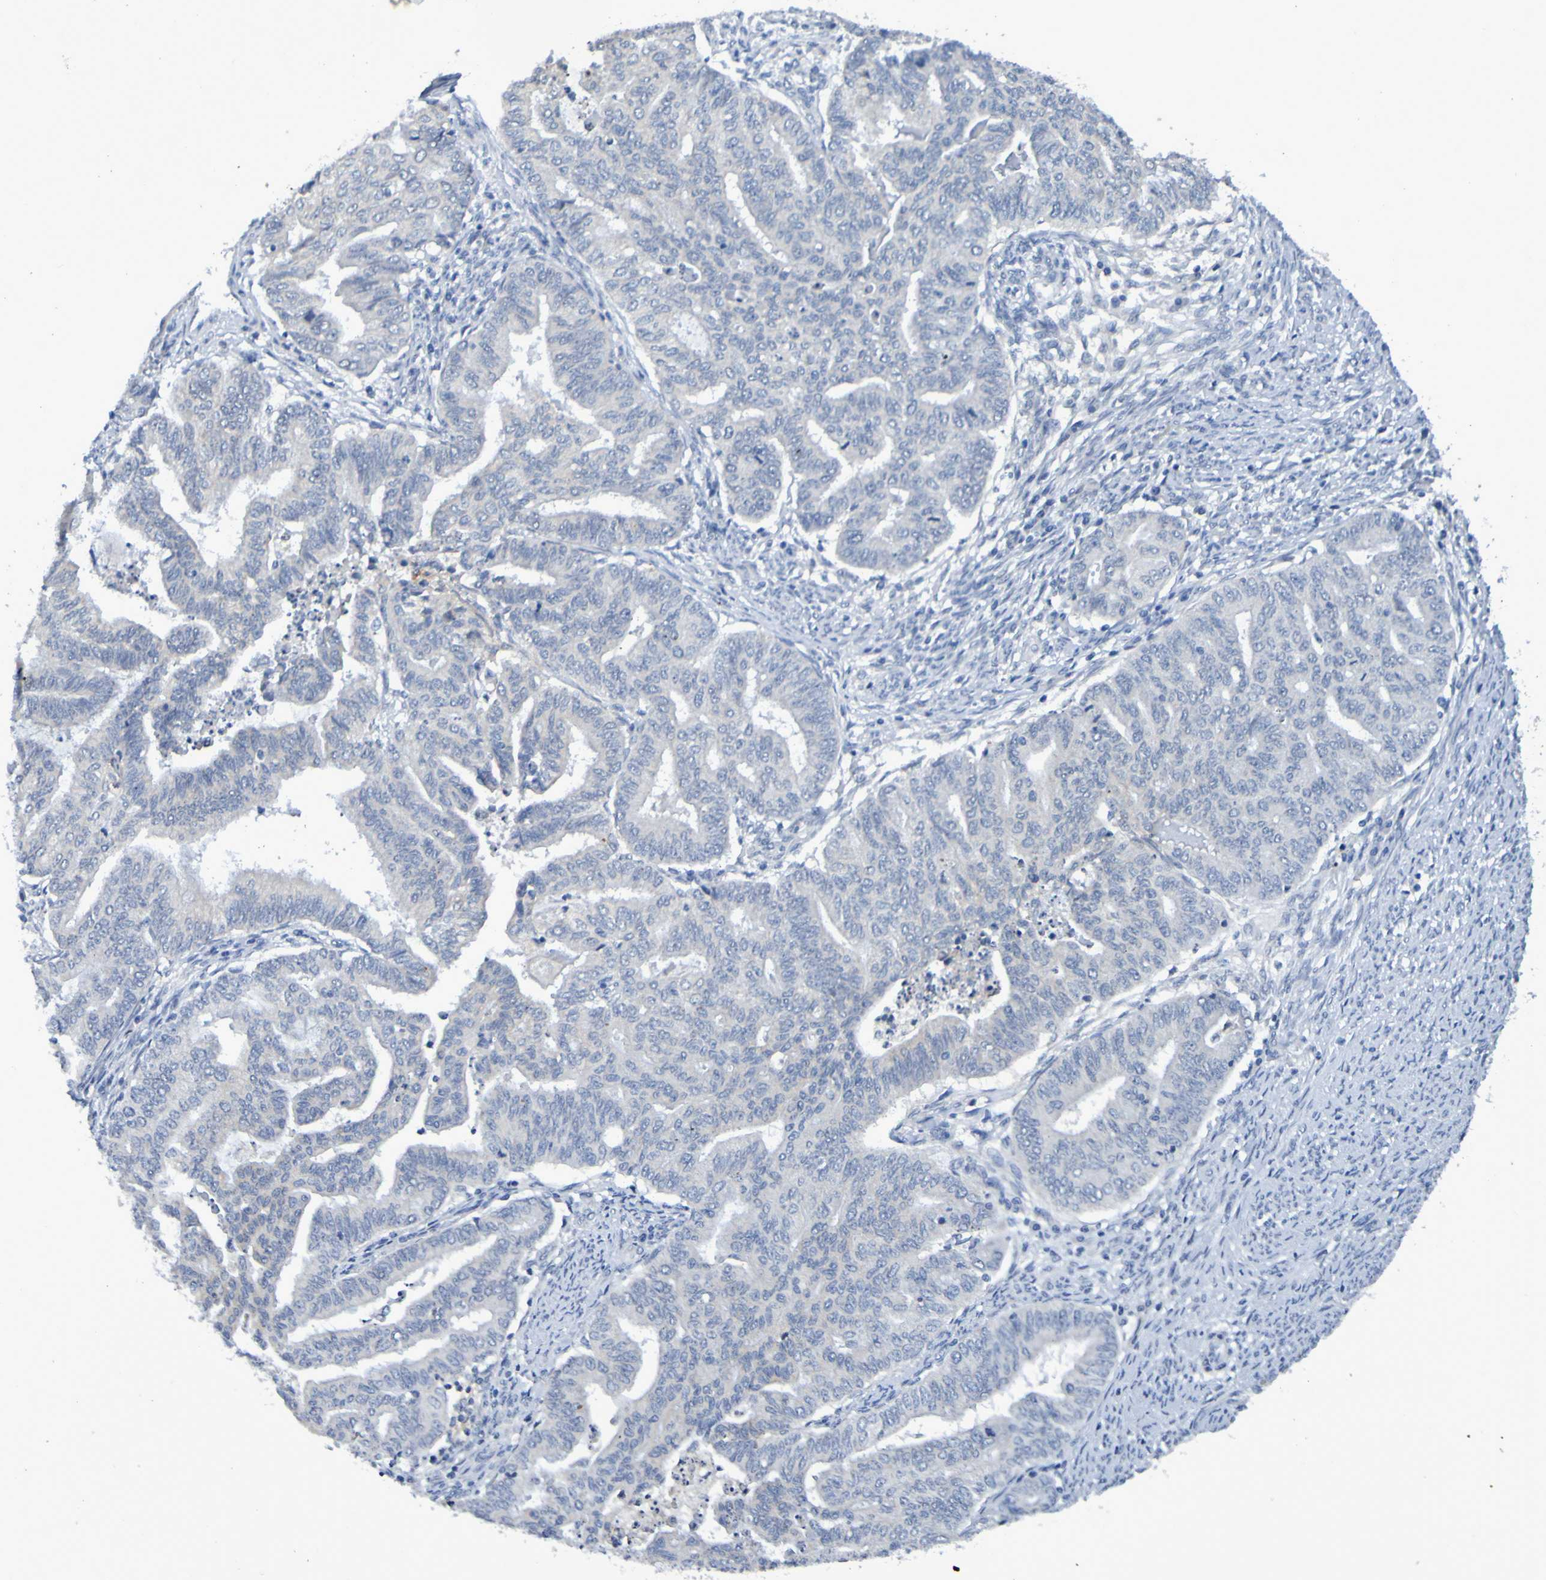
{"staining": {"intensity": "negative", "quantity": "none", "location": "none"}, "tissue": "endometrial cancer", "cell_type": "Tumor cells", "image_type": "cancer", "snomed": [{"axis": "morphology", "description": "Adenocarcinoma, NOS"}, {"axis": "topography", "description": "Endometrium"}], "caption": "IHC image of neoplastic tissue: human adenocarcinoma (endometrial) stained with DAB displays no significant protein positivity in tumor cells.", "gene": "VMA21", "patient": {"sex": "female", "age": 79}}